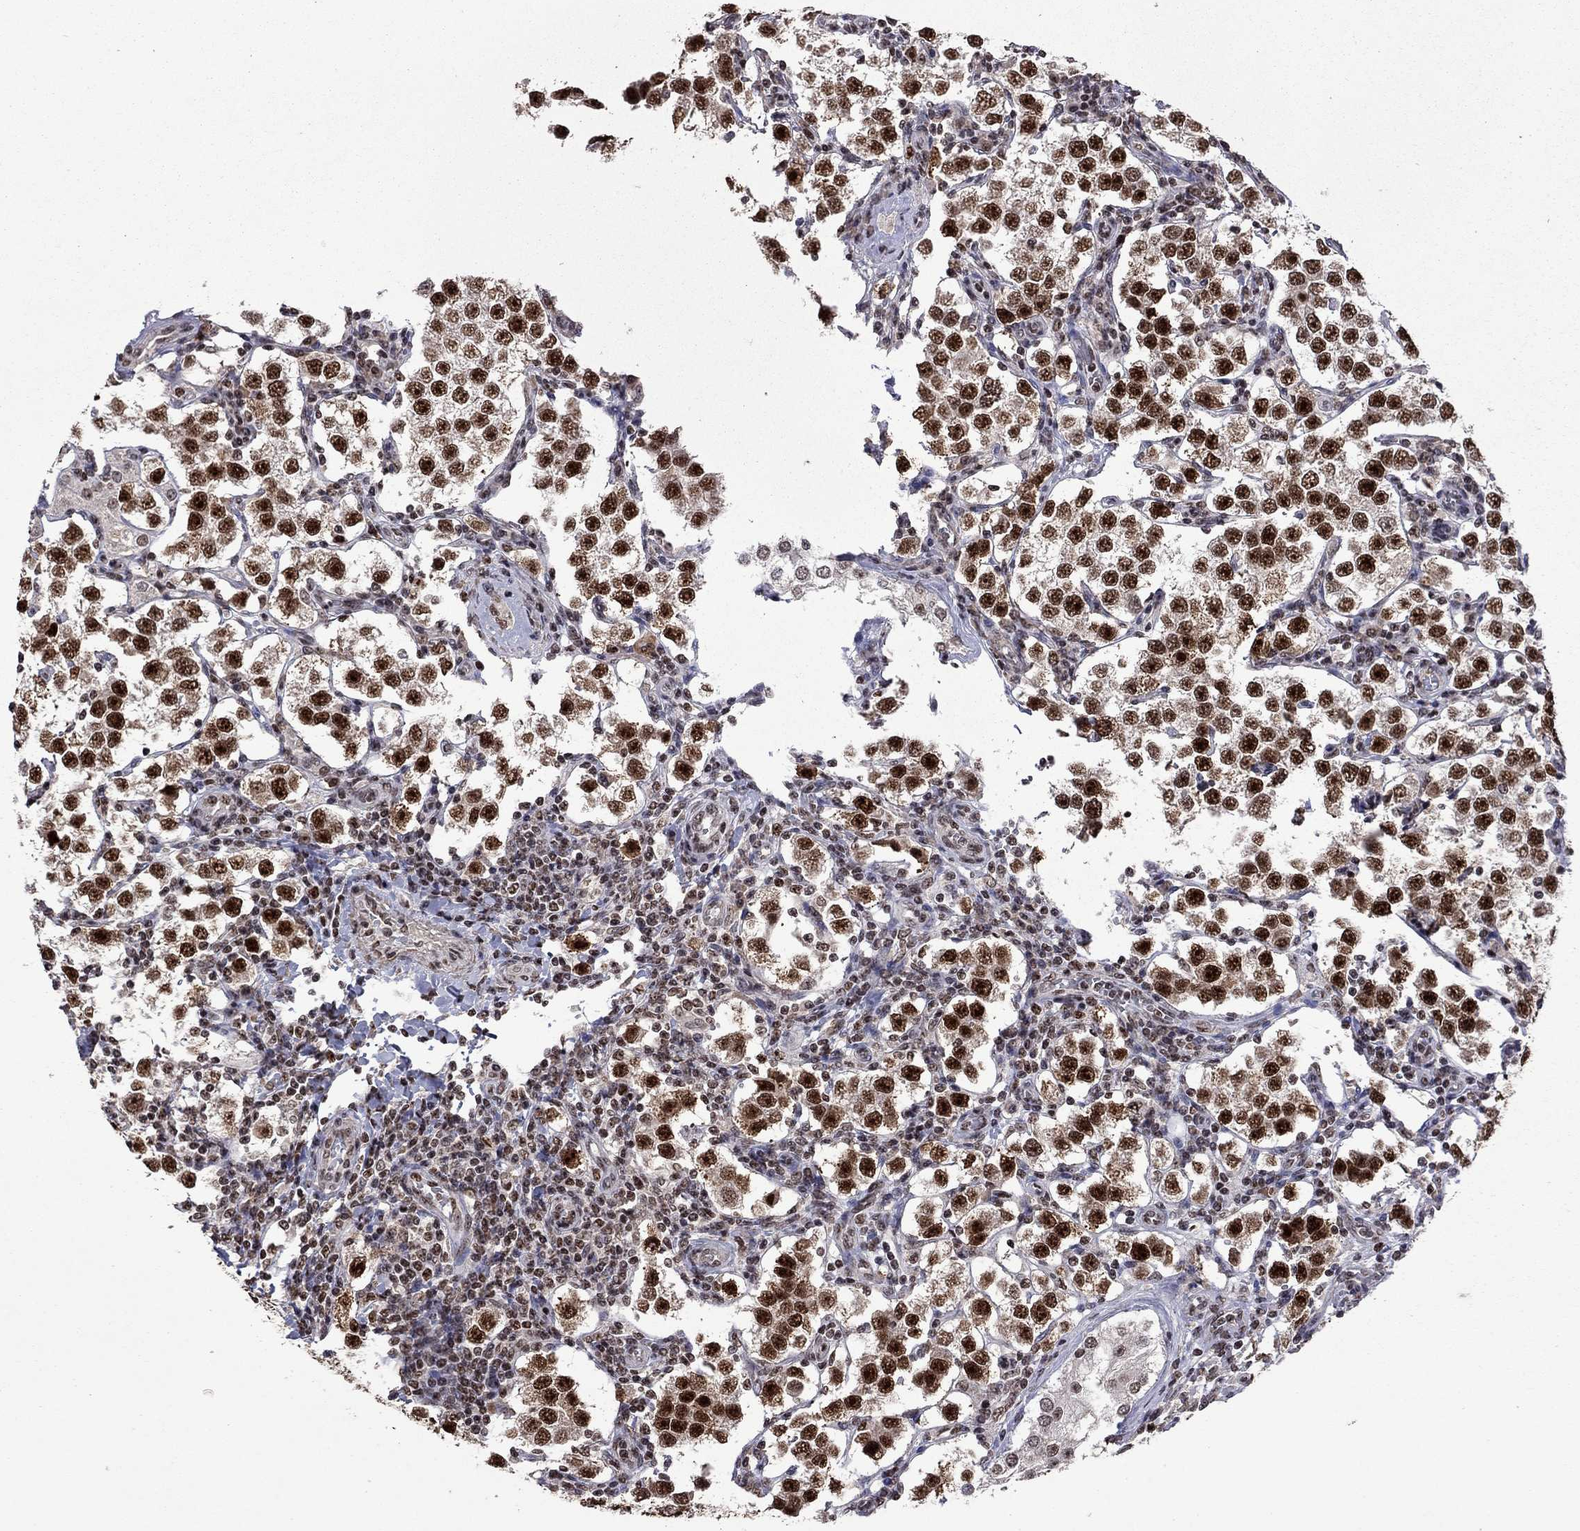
{"staining": {"intensity": "strong", "quantity": ">75%", "location": "nuclear"}, "tissue": "testis cancer", "cell_type": "Tumor cells", "image_type": "cancer", "snomed": [{"axis": "morphology", "description": "Seminoma, NOS"}, {"axis": "topography", "description": "Testis"}], "caption": "This image shows immunohistochemistry staining of testis cancer, with high strong nuclear expression in approximately >75% of tumor cells.", "gene": "SPOUT1", "patient": {"sex": "male", "age": 37}}